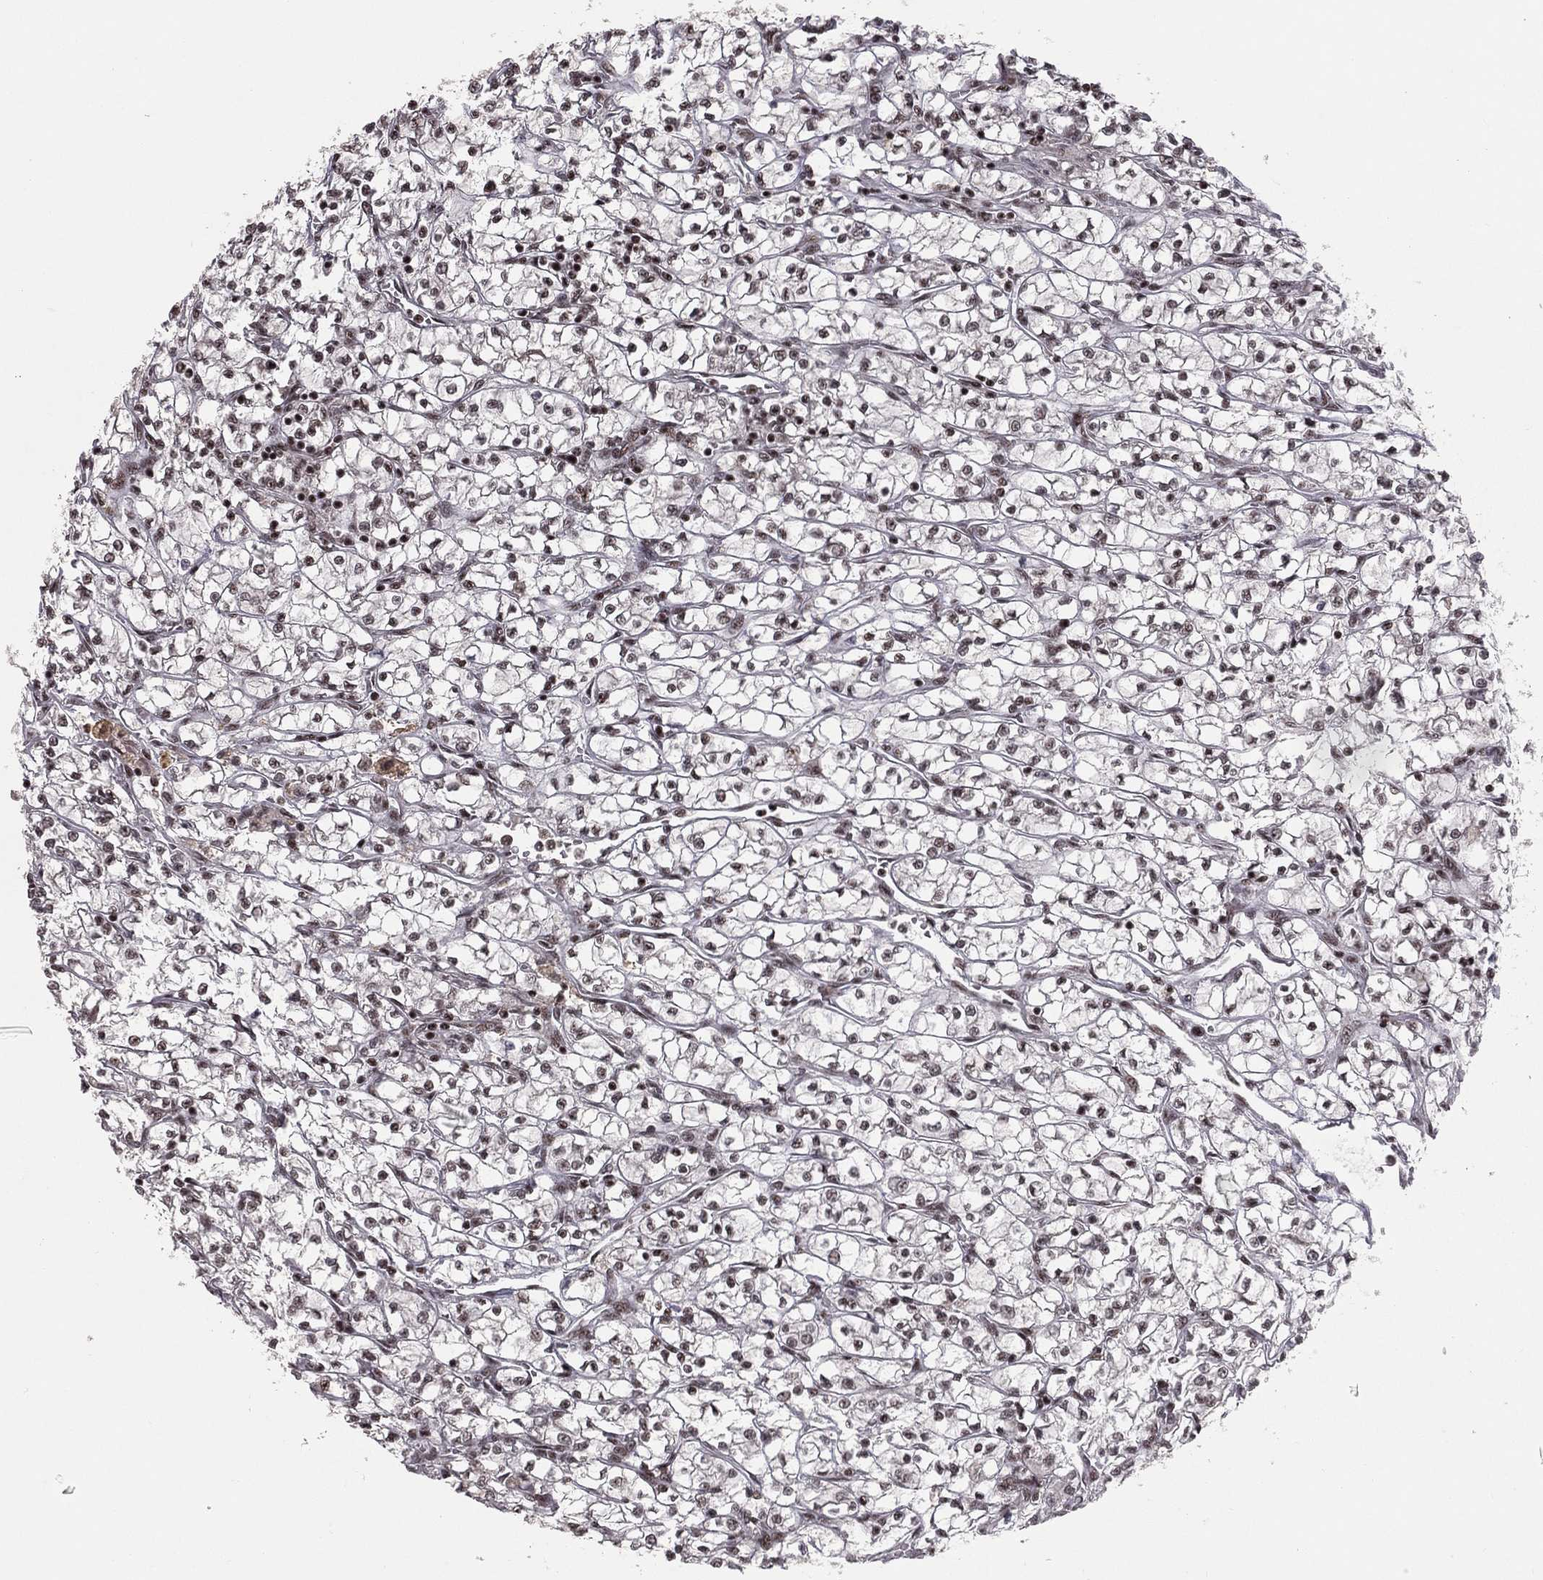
{"staining": {"intensity": "strong", "quantity": "25%-75%", "location": "nuclear"}, "tissue": "renal cancer", "cell_type": "Tumor cells", "image_type": "cancer", "snomed": [{"axis": "morphology", "description": "Adenocarcinoma, NOS"}, {"axis": "topography", "description": "Kidney"}], "caption": "A micrograph of renal adenocarcinoma stained for a protein demonstrates strong nuclear brown staining in tumor cells. The protein is stained brown, and the nuclei are stained in blue (DAB (3,3'-diaminobenzidine) IHC with brightfield microscopy, high magnification).", "gene": "NFYB", "patient": {"sex": "female", "age": 64}}